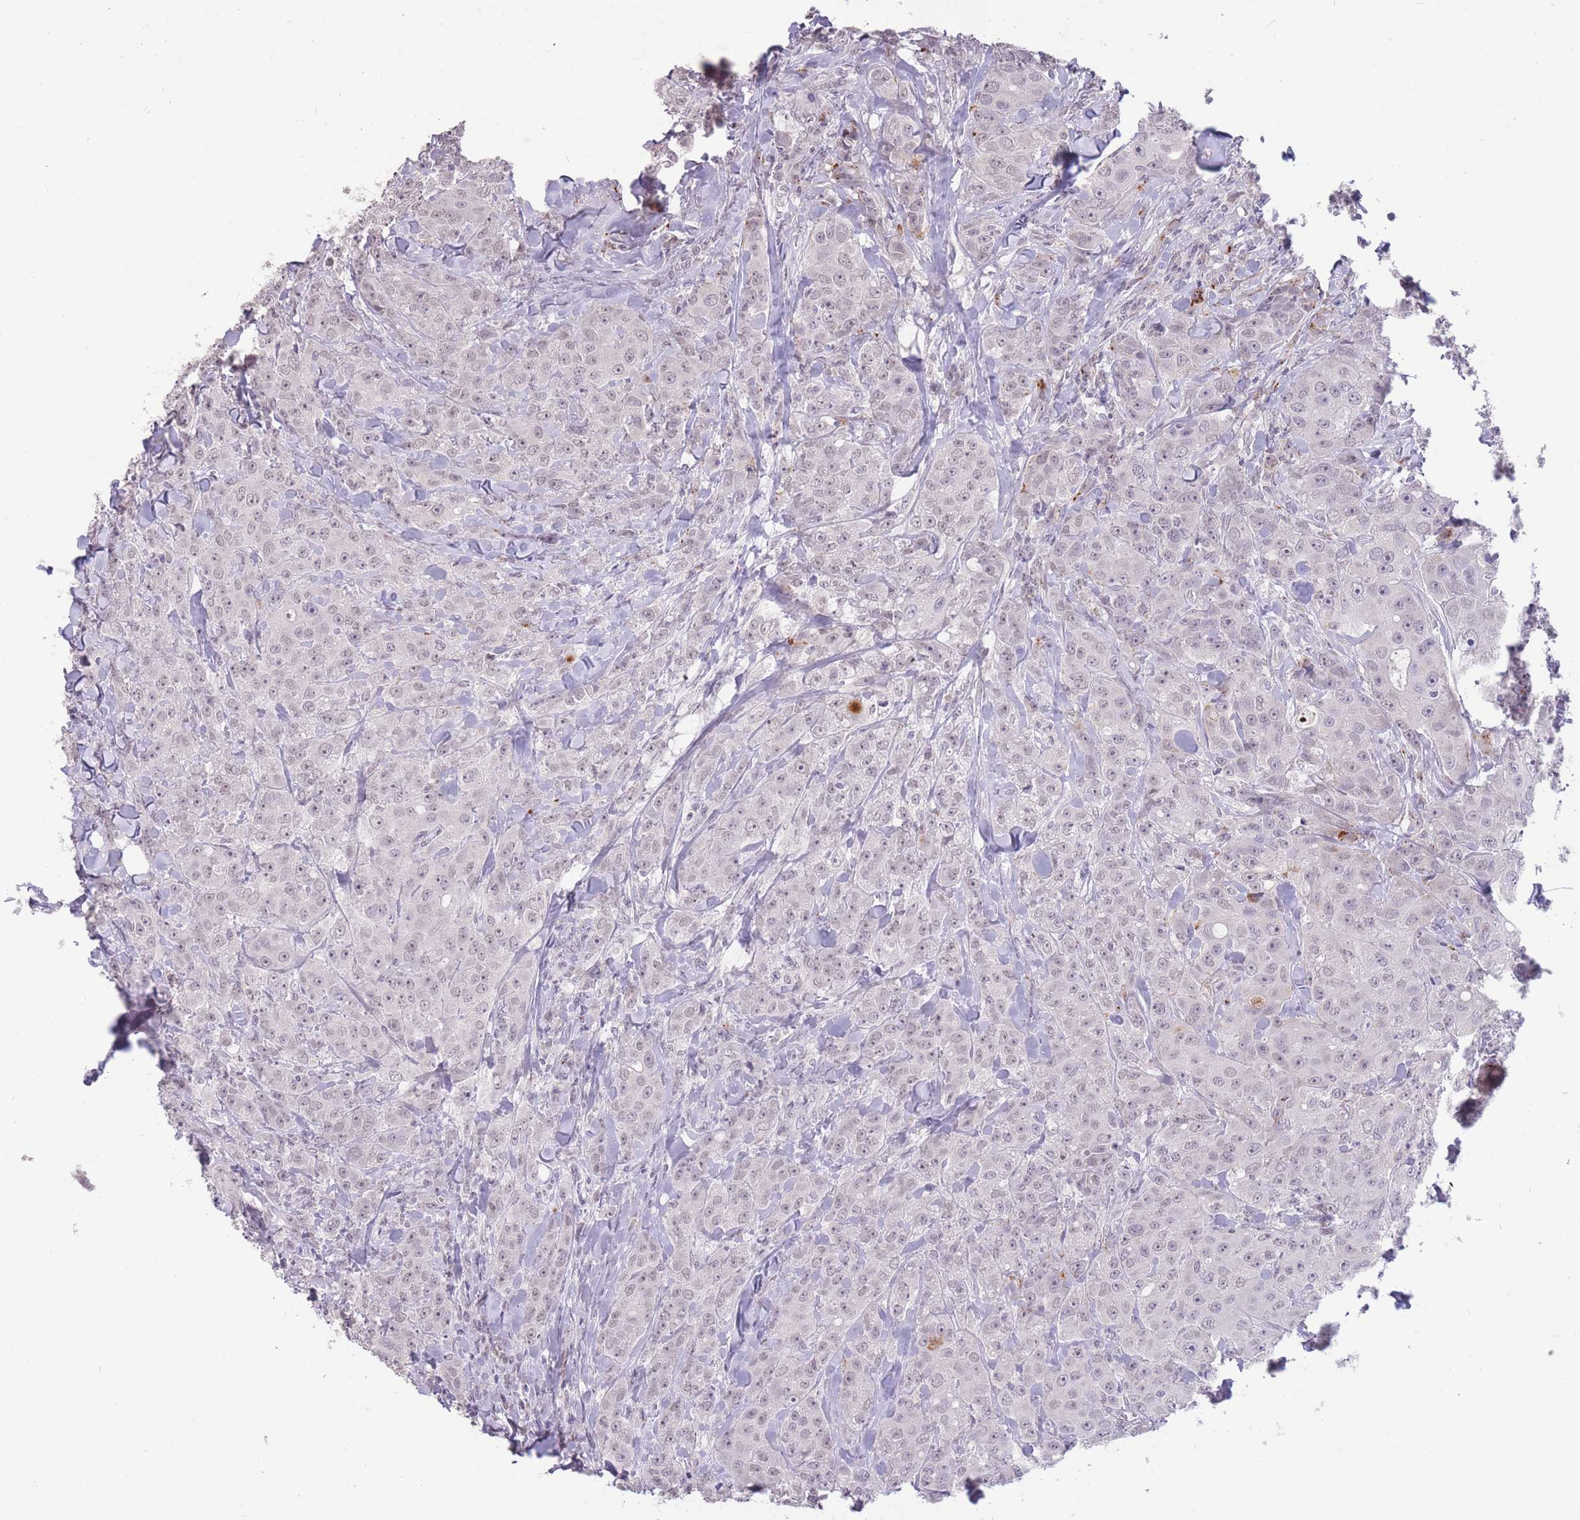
{"staining": {"intensity": "negative", "quantity": "none", "location": "none"}, "tissue": "breast cancer", "cell_type": "Tumor cells", "image_type": "cancer", "snomed": [{"axis": "morphology", "description": "Duct carcinoma"}, {"axis": "topography", "description": "Breast"}], "caption": "A micrograph of infiltrating ductal carcinoma (breast) stained for a protein shows no brown staining in tumor cells. Brightfield microscopy of immunohistochemistry stained with DAB (brown) and hematoxylin (blue), captured at high magnification.", "gene": "HNRNPUL1", "patient": {"sex": "female", "age": 43}}